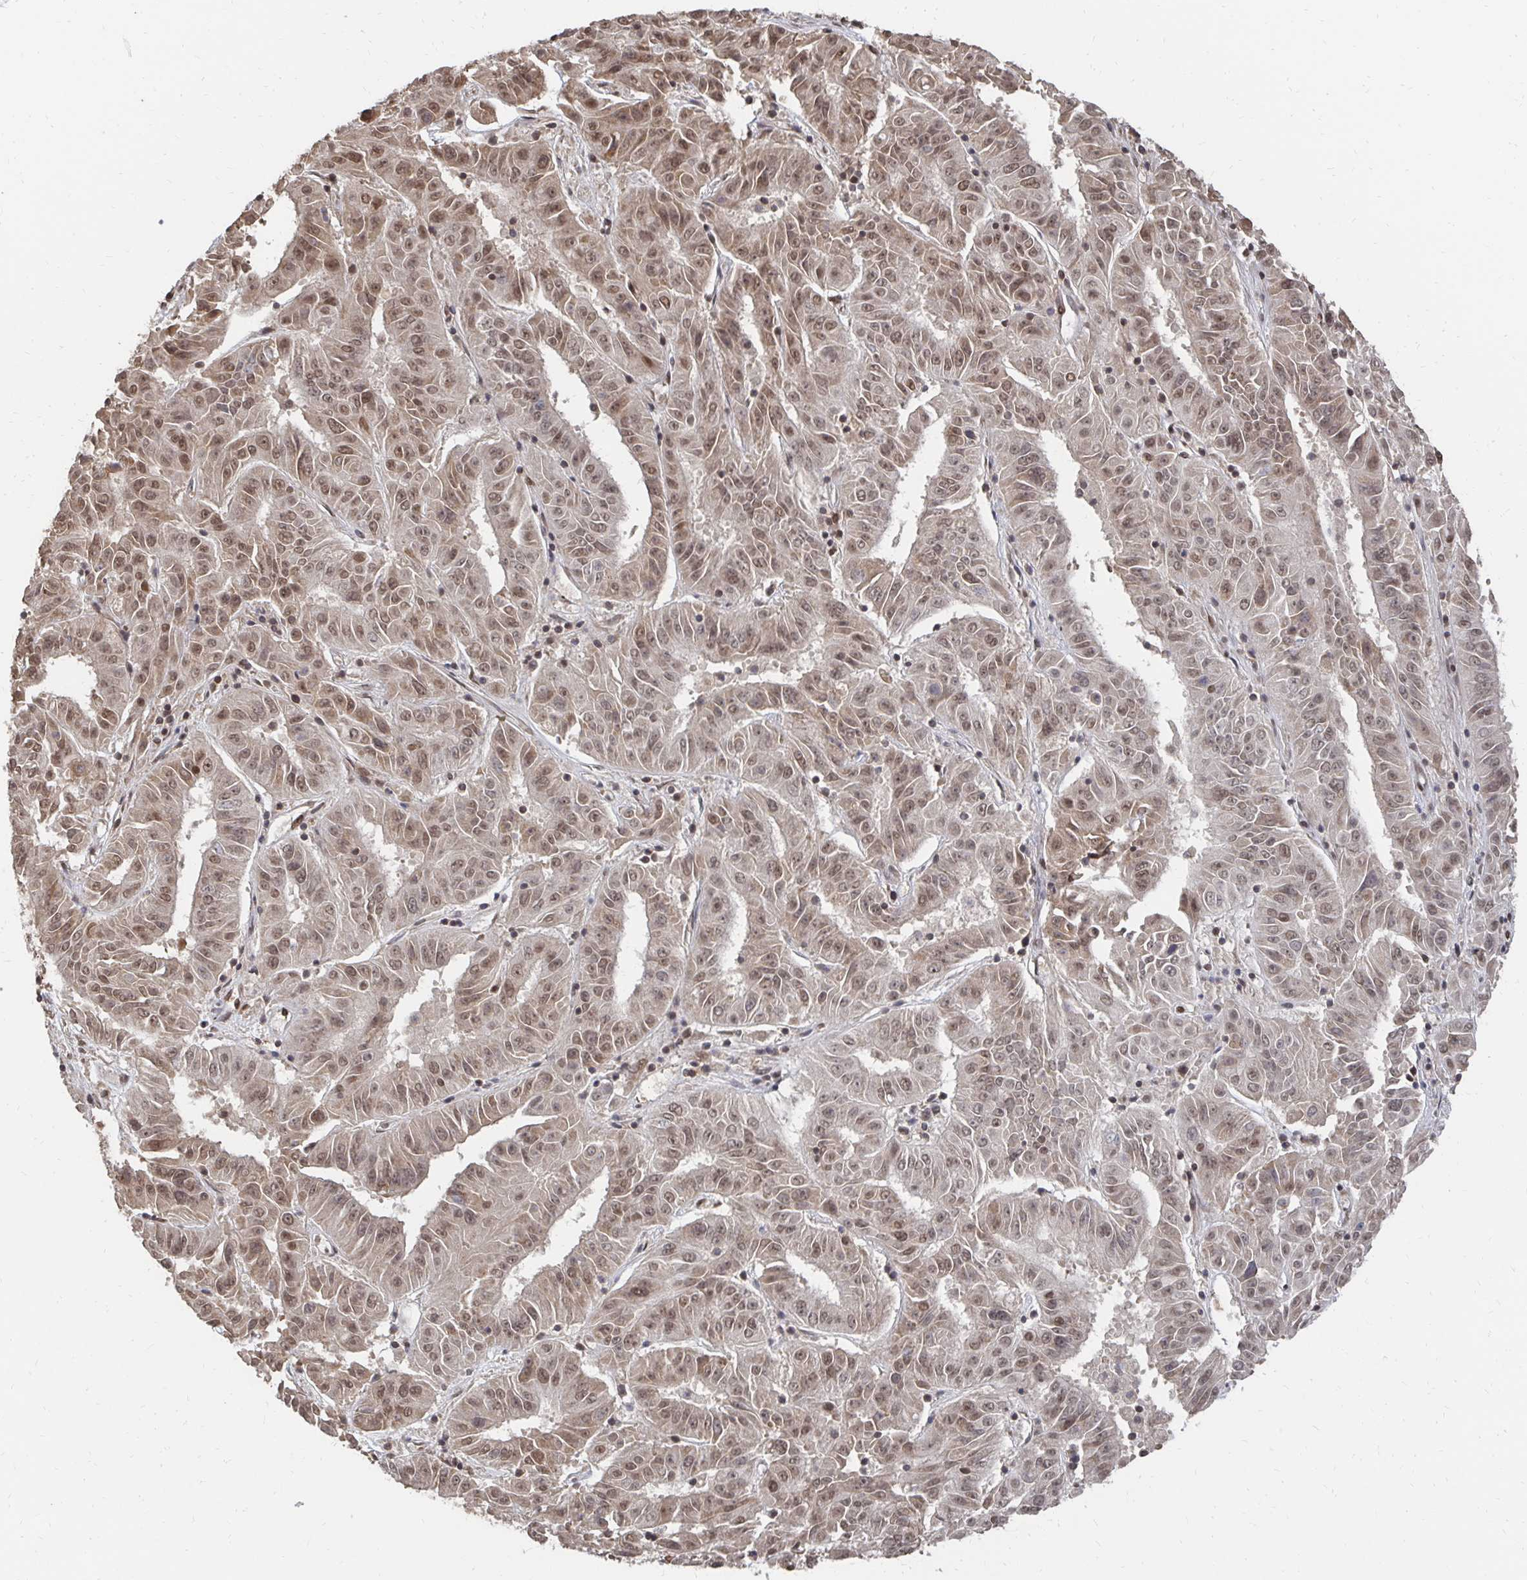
{"staining": {"intensity": "moderate", "quantity": ">75%", "location": "nuclear"}, "tissue": "pancreatic cancer", "cell_type": "Tumor cells", "image_type": "cancer", "snomed": [{"axis": "morphology", "description": "Adenocarcinoma, NOS"}, {"axis": "topography", "description": "Pancreas"}], "caption": "Tumor cells display medium levels of moderate nuclear expression in approximately >75% of cells in human pancreatic adenocarcinoma.", "gene": "GTF3C6", "patient": {"sex": "male", "age": 63}}